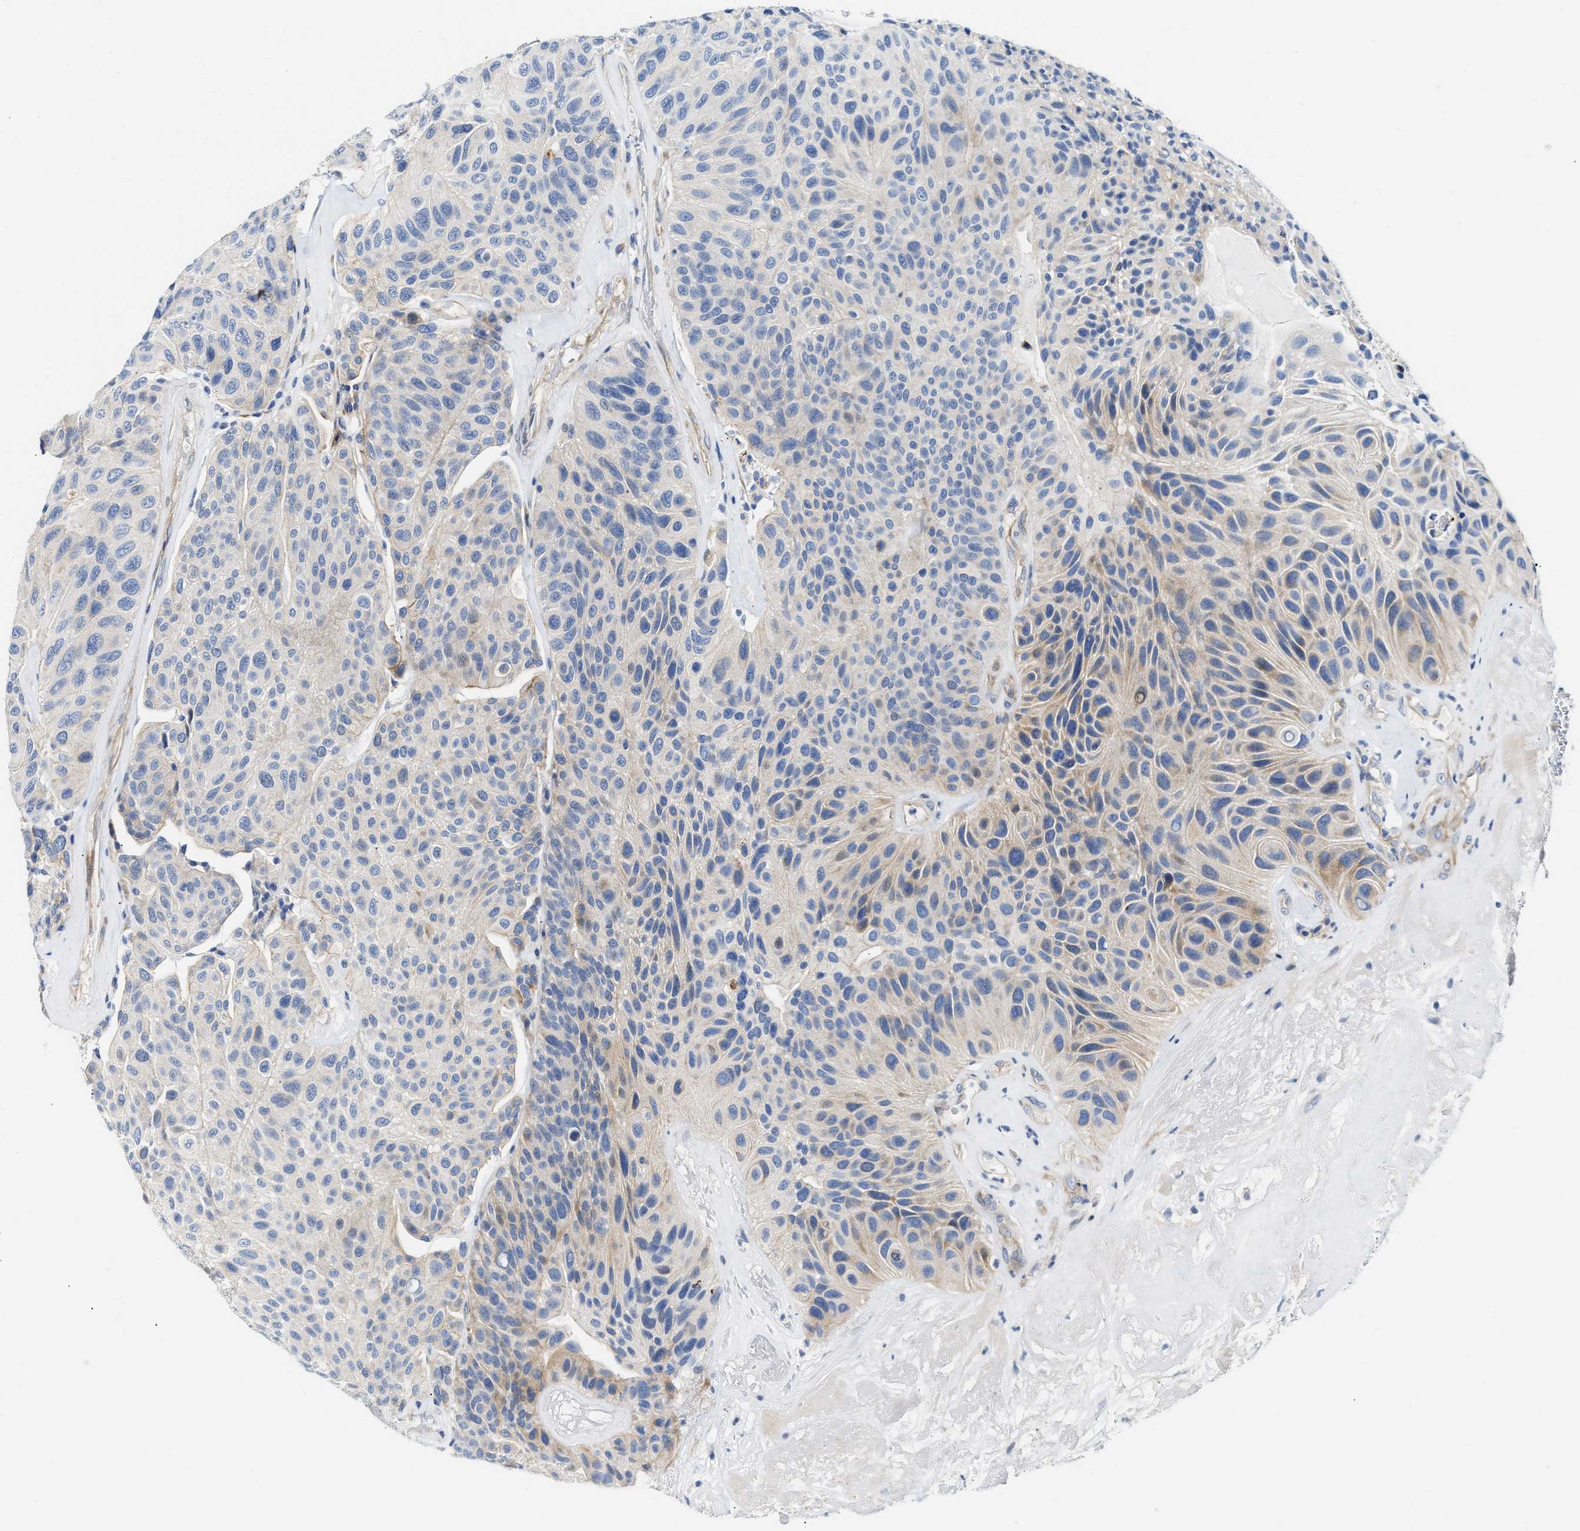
{"staining": {"intensity": "weak", "quantity": "<25%", "location": "cytoplasmic/membranous"}, "tissue": "urothelial cancer", "cell_type": "Tumor cells", "image_type": "cancer", "snomed": [{"axis": "morphology", "description": "Urothelial carcinoma, High grade"}, {"axis": "topography", "description": "Urinary bladder"}], "caption": "The histopathology image displays no significant expression in tumor cells of high-grade urothelial carcinoma.", "gene": "FHL1", "patient": {"sex": "male", "age": 66}}